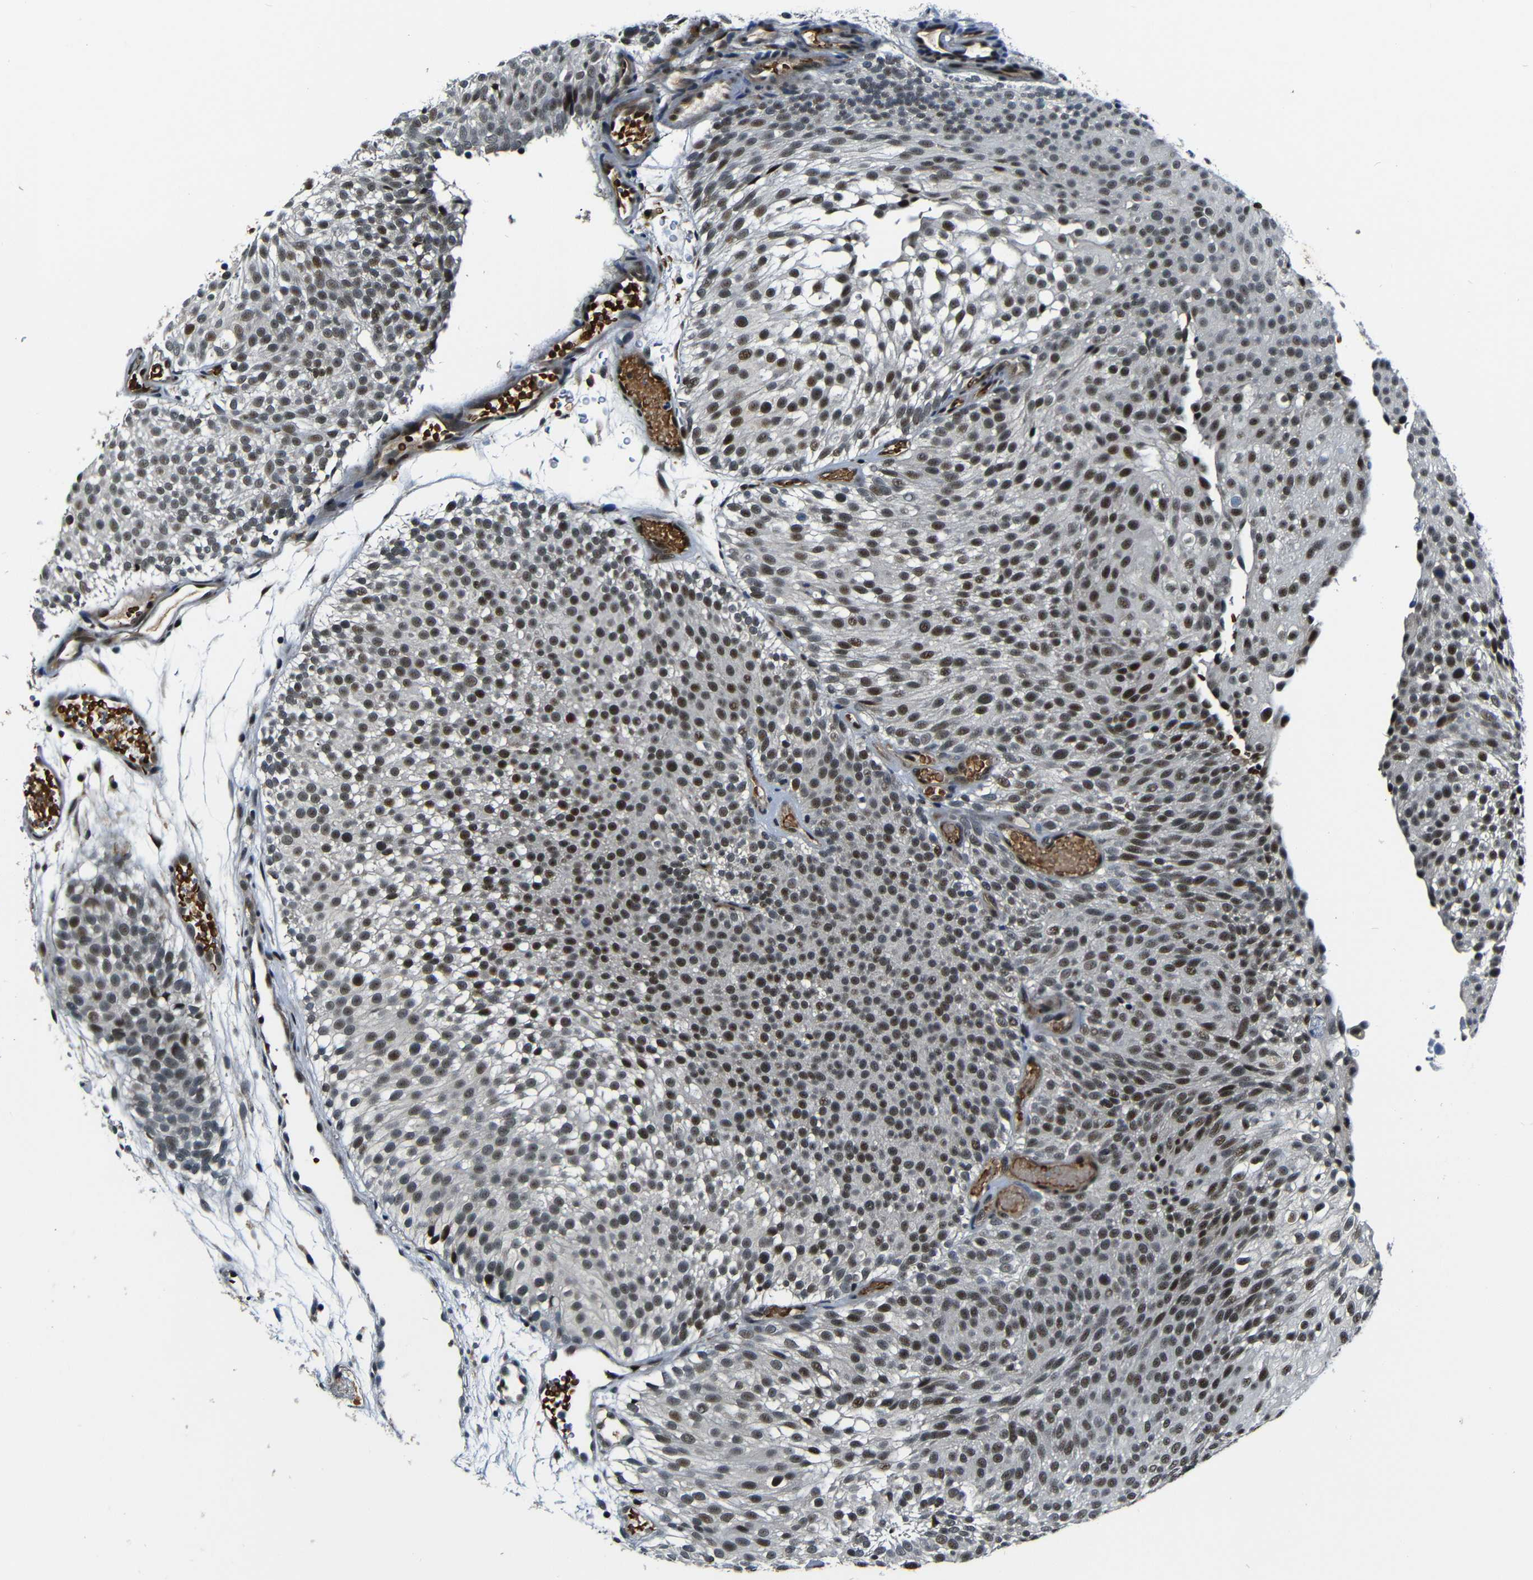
{"staining": {"intensity": "moderate", "quantity": ">75%", "location": "nuclear"}, "tissue": "urothelial cancer", "cell_type": "Tumor cells", "image_type": "cancer", "snomed": [{"axis": "morphology", "description": "Urothelial carcinoma, Low grade"}, {"axis": "topography", "description": "Urinary bladder"}], "caption": "Brown immunohistochemical staining in urothelial carcinoma (low-grade) exhibits moderate nuclear expression in approximately >75% of tumor cells.", "gene": "FOXD4", "patient": {"sex": "male", "age": 78}}